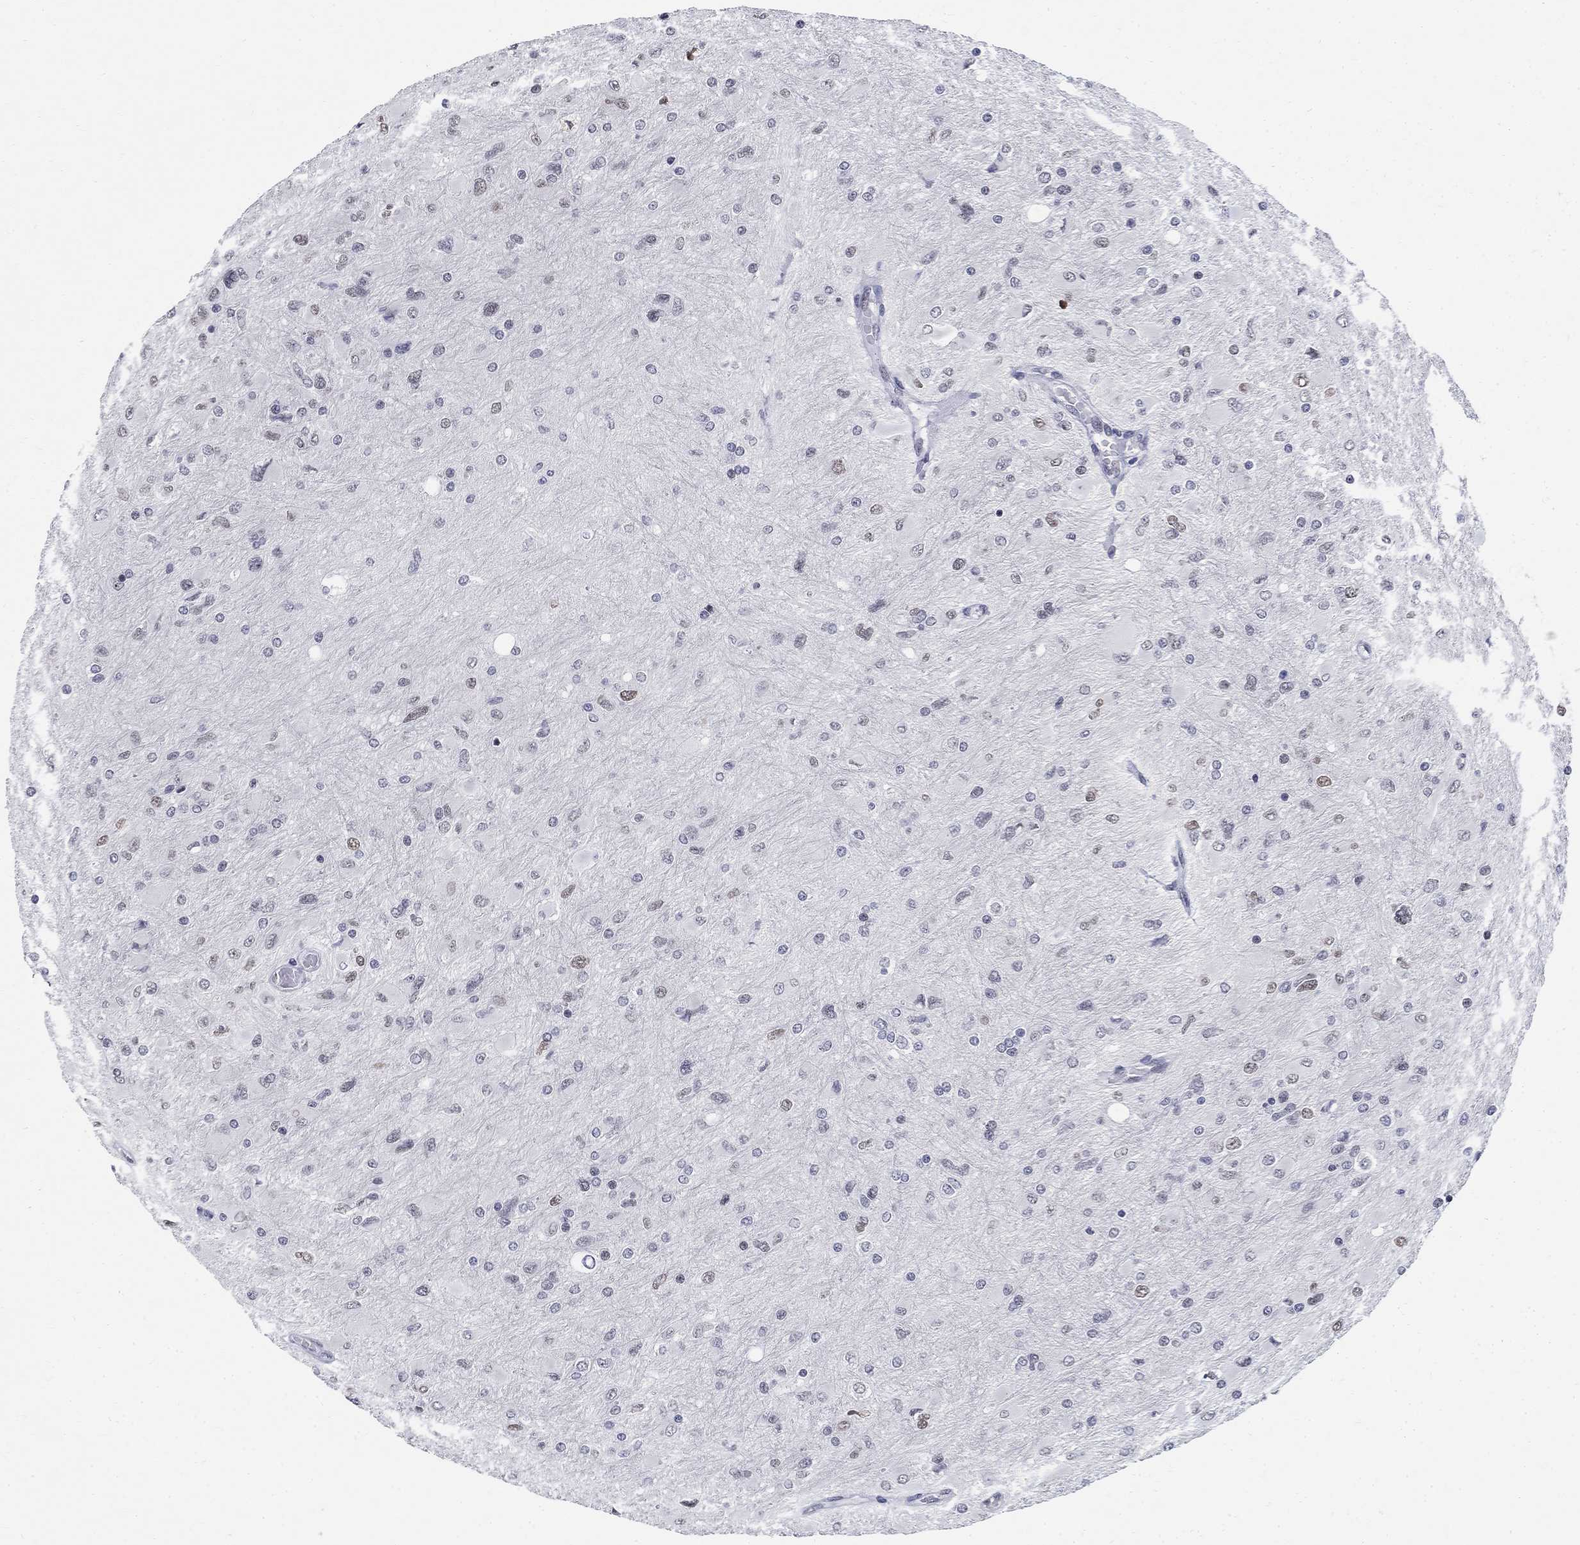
{"staining": {"intensity": "negative", "quantity": "none", "location": "none"}, "tissue": "glioma", "cell_type": "Tumor cells", "image_type": "cancer", "snomed": [{"axis": "morphology", "description": "Glioma, malignant, High grade"}, {"axis": "topography", "description": "Cerebral cortex"}], "caption": "Glioma was stained to show a protein in brown. There is no significant staining in tumor cells.", "gene": "BHLHE22", "patient": {"sex": "female", "age": 36}}